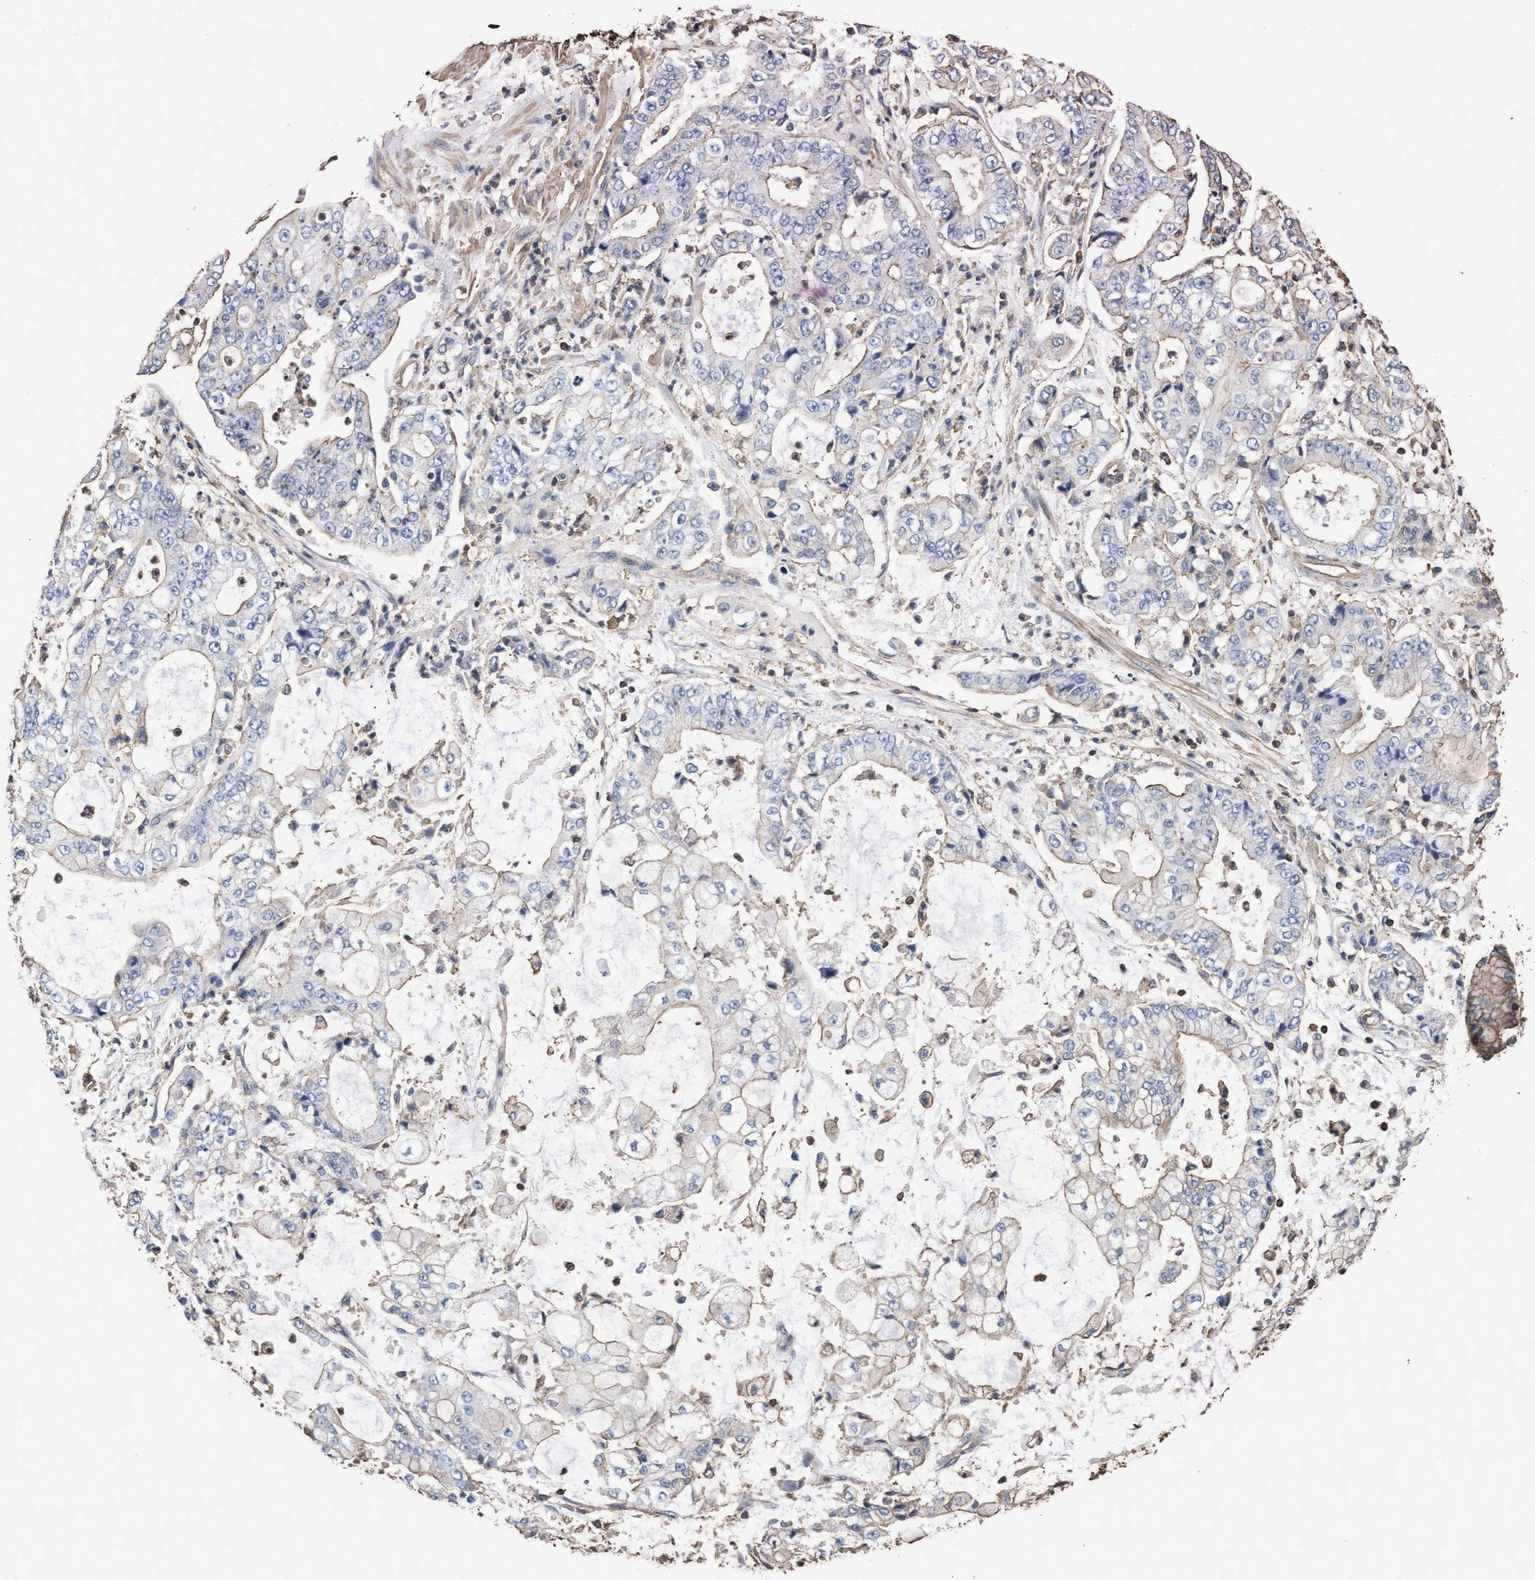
{"staining": {"intensity": "moderate", "quantity": "<25%", "location": "cytoplasmic/membranous"}, "tissue": "stomach cancer", "cell_type": "Tumor cells", "image_type": "cancer", "snomed": [{"axis": "morphology", "description": "Adenocarcinoma, NOS"}, {"axis": "topography", "description": "Stomach"}], "caption": "Stomach cancer stained for a protein (brown) demonstrates moderate cytoplasmic/membranous positive positivity in approximately <25% of tumor cells.", "gene": "GRHPR", "patient": {"sex": "male", "age": 76}}